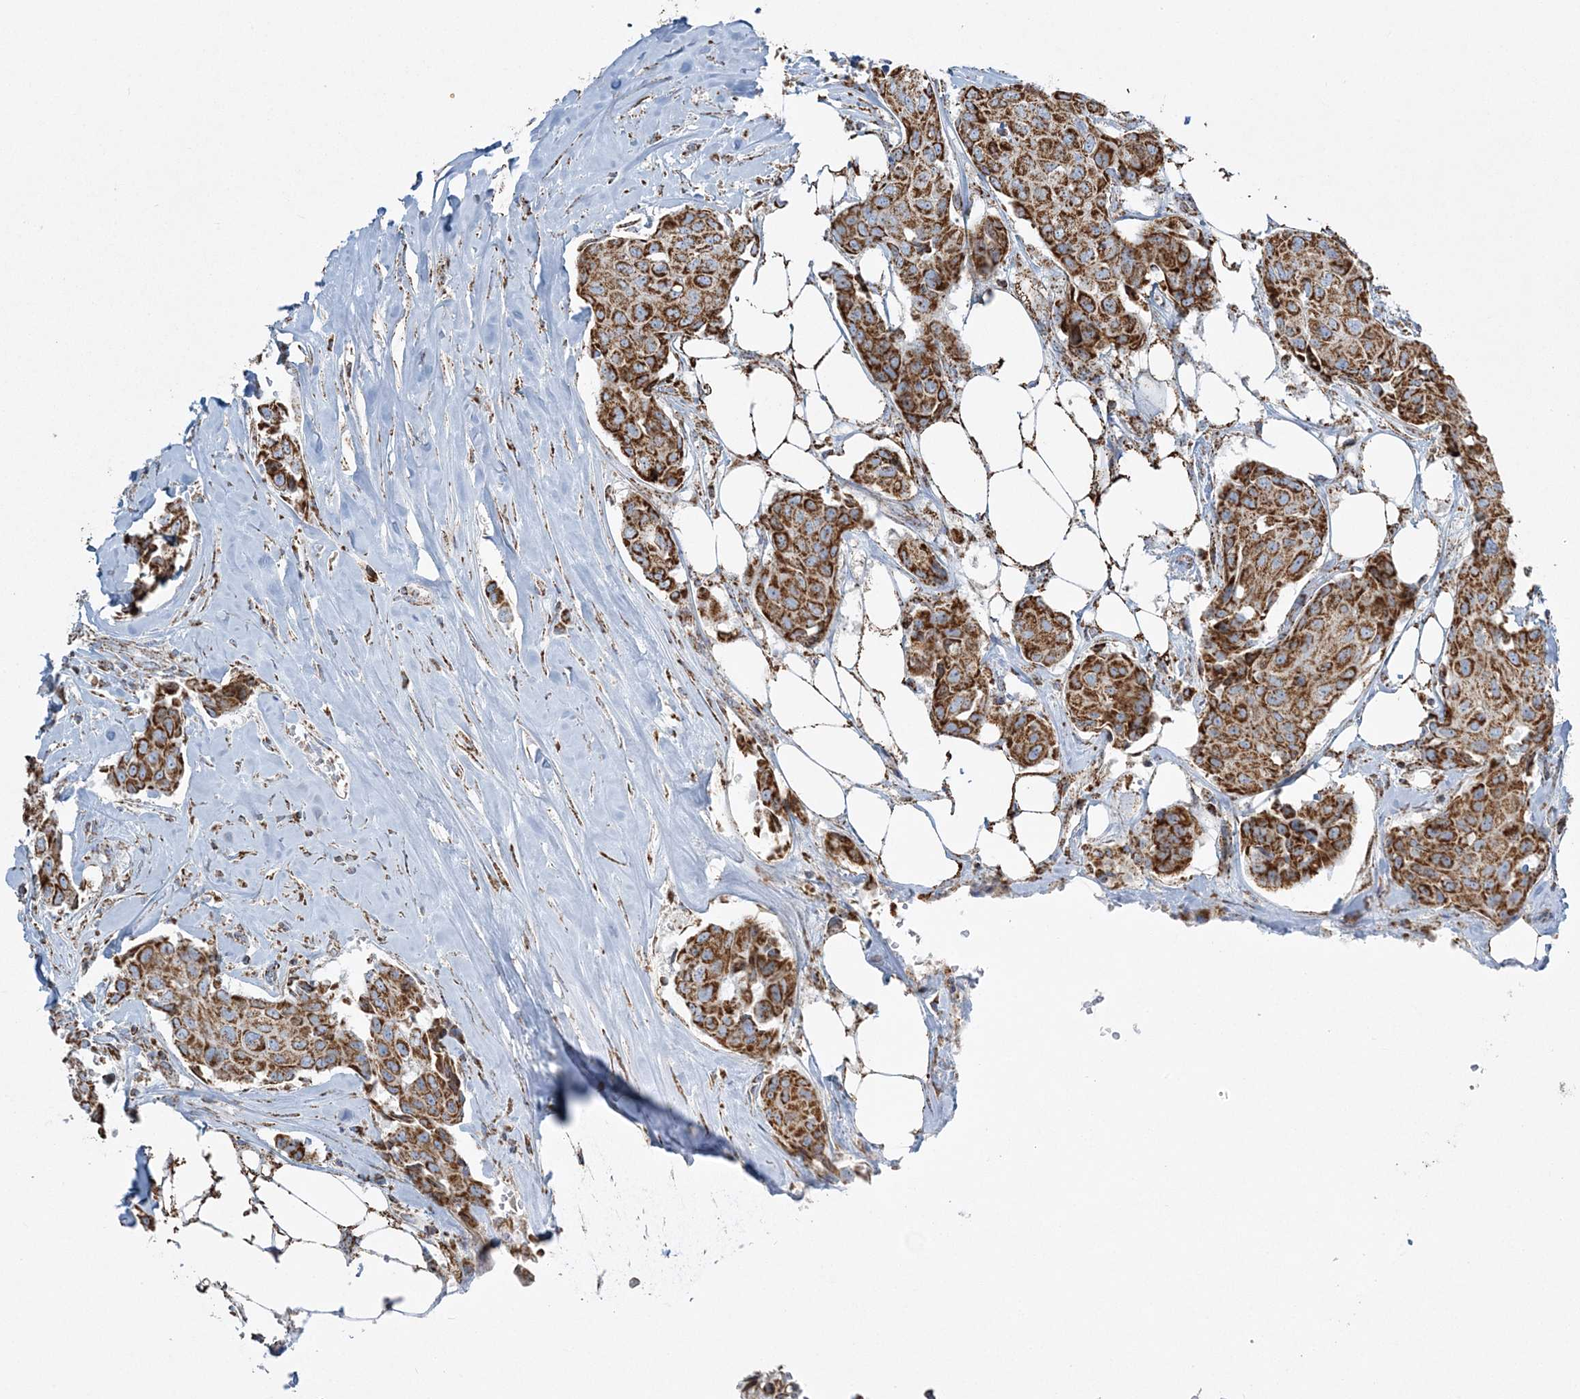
{"staining": {"intensity": "strong", "quantity": ">75%", "location": "cytoplasmic/membranous"}, "tissue": "breast cancer", "cell_type": "Tumor cells", "image_type": "cancer", "snomed": [{"axis": "morphology", "description": "Duct carcinoma"}, {"axis": "topography", "description": "Breast"}], "caption": "Brown immunohistochemical staining in human breast cancer displays strong cytoplasmic/membranous expression in about >75% of tumor cells.", "gene": "RAB11FIP3", "patient": {"sex": "female", "age": 80}}